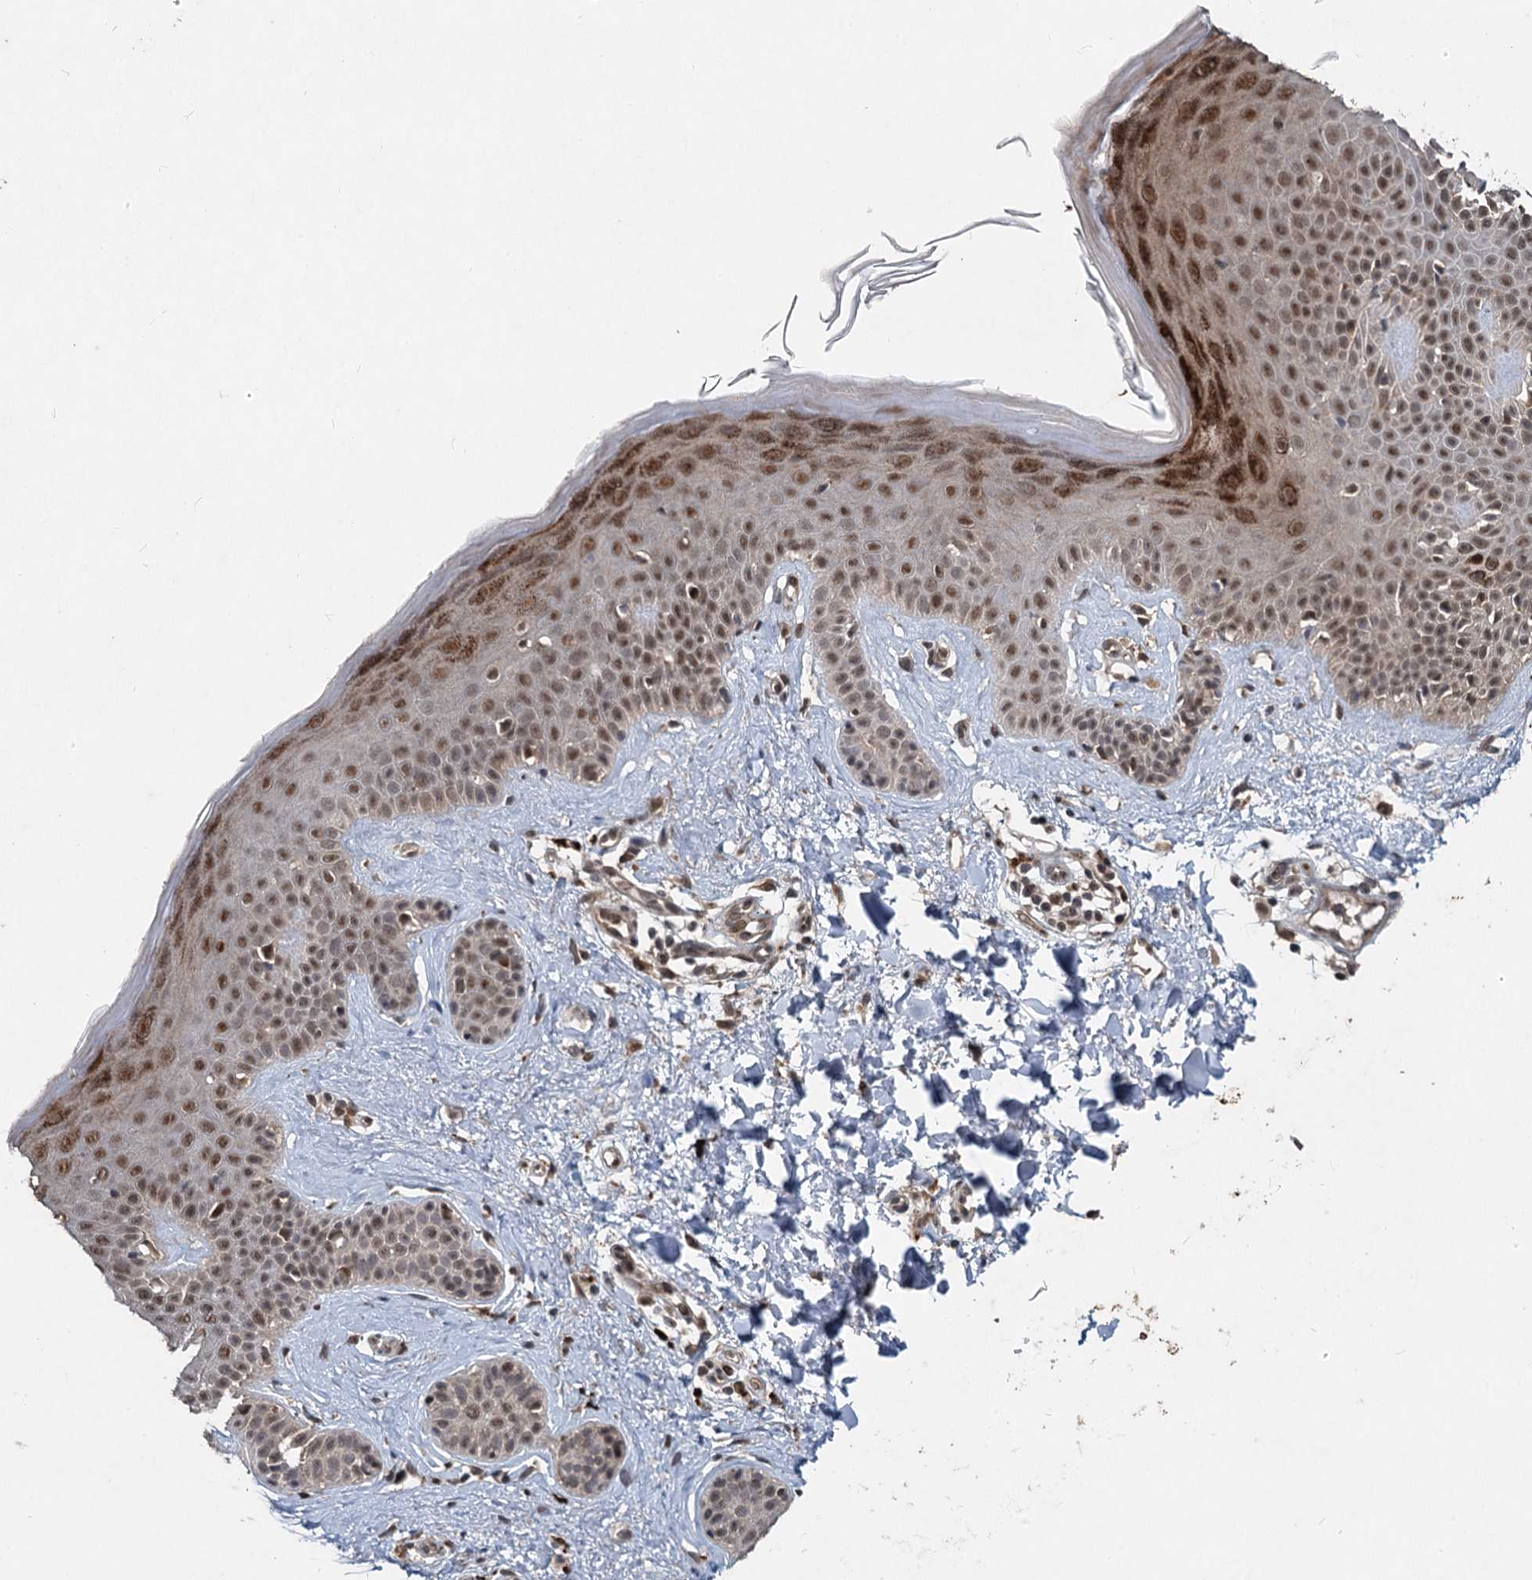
{"staining": {"intensity": "moderate", "quantity": ">75%", "location": "cytoplasmic/membranous,nuclear"}, "tissue": "skin", "cell_type": "Fibroblasts", "image_type": "normal", "snomed": [{"axis": "morphology", "description": "Normal tissue, NOS"}, {"axis": "topography", "description": "Skin"}], "caption": "This micrograph displays benign skin stained with immunohistochemistry to label a protein in brown. The cytoplasmic/membranous,nuclear of fibroblasts show moderate positivity for the protein. Nuclei are counter-stained blue.", "gene": "RITA1", "patient": {"sex": "female", "age": 58}}